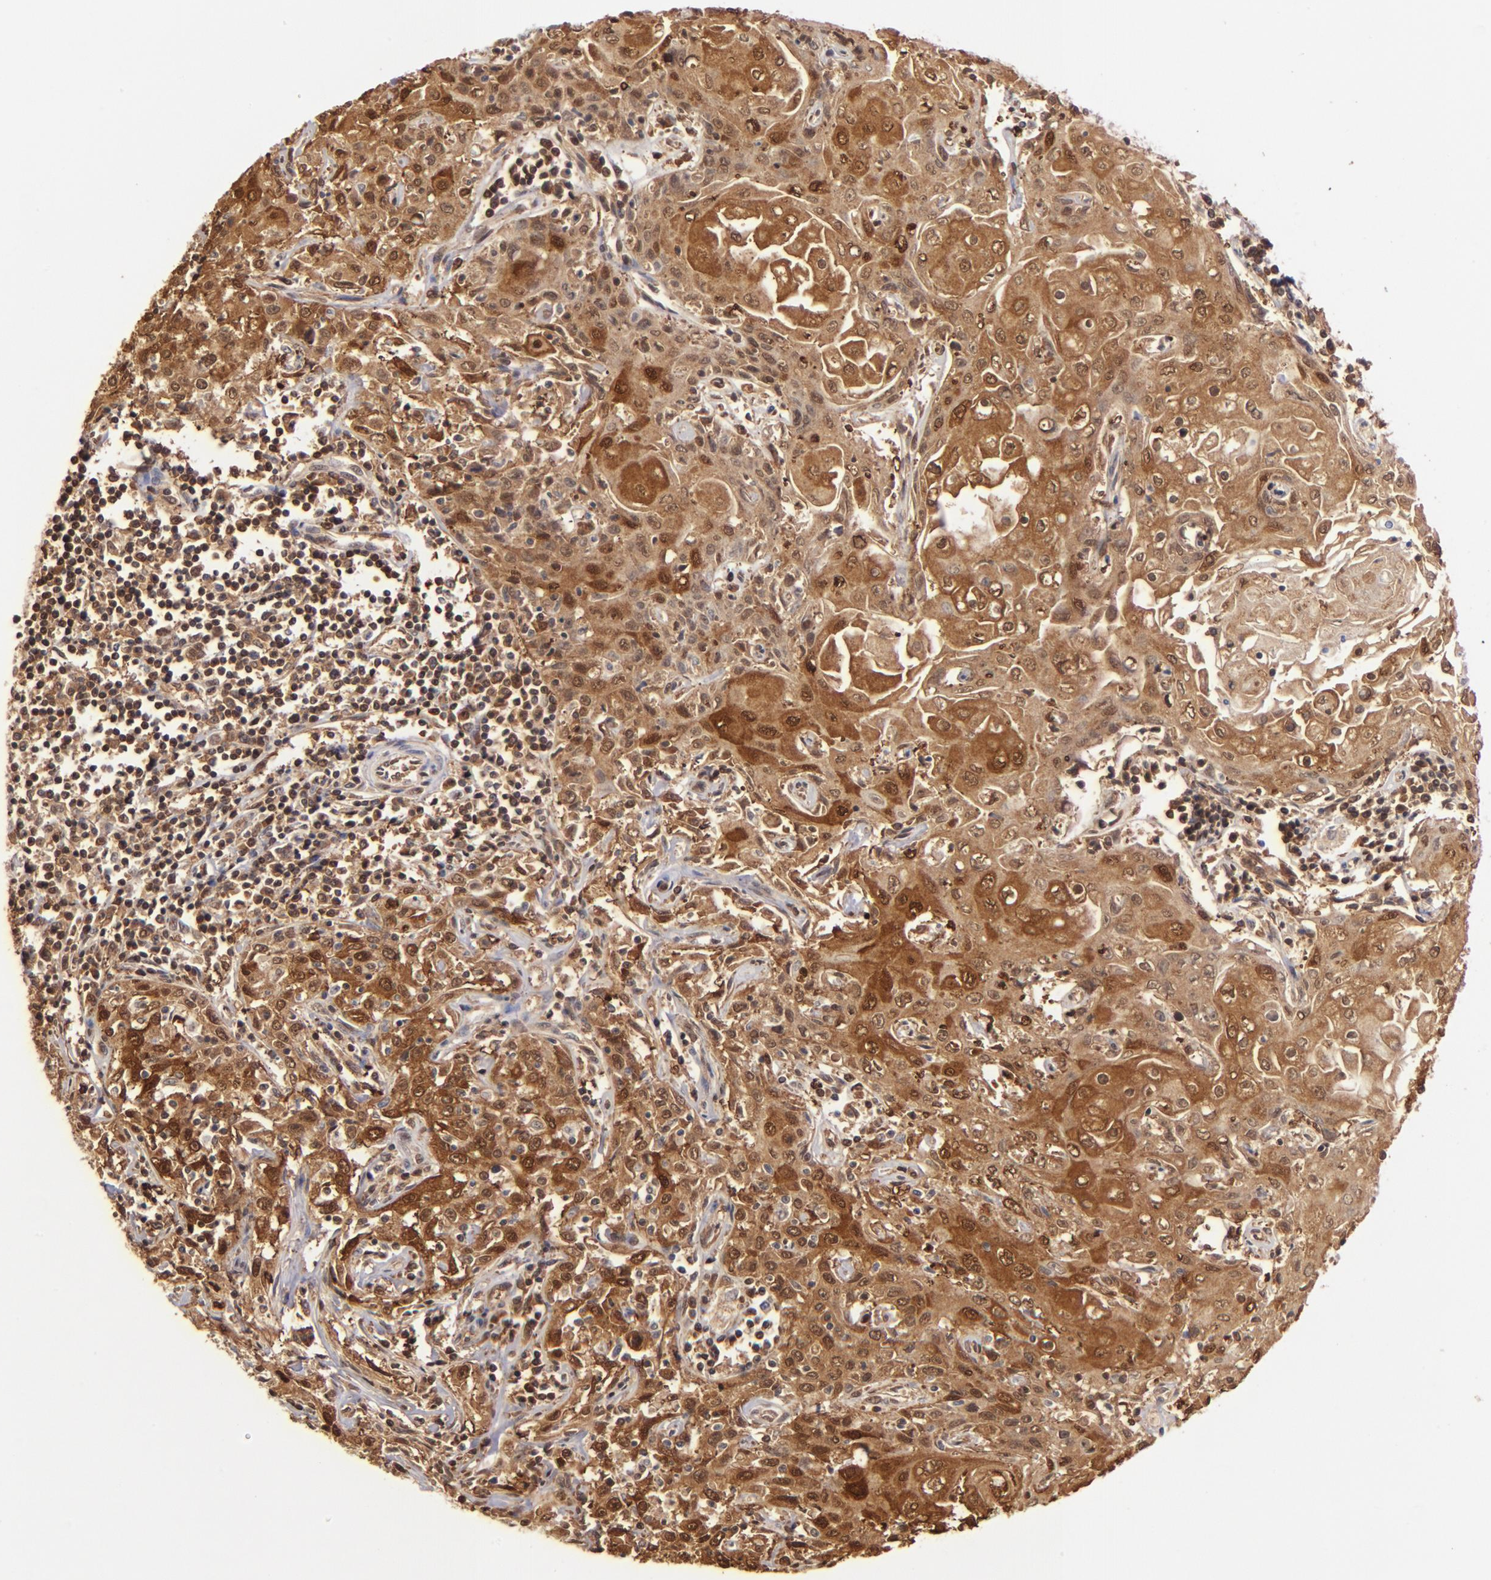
{"staining": {"intensity": "strong", "quantity": ">75%", "location": "cytoplasmic/membranous,nuclear"}, "tissue": "head and neck cancer", "cell_type": "Tumor cells", "image_type": "cancer", "snomed": [{"axis": "morphology", "description": "Squamous cell carcinoma, NOS"}, {"axis": "topography", "description": "Oral tissue"}, {"axis": "topography", "description": "Head-Neck"}], "caption": "The micrograph reveals a brown stain indicating the presence of a protein in the cytoplasmic/membranous and nuclear of tumor cells in head and neck squamous cell carcinoma.", "gene": "YWHAB", "patient": {"sex": "female", "age": 76}}